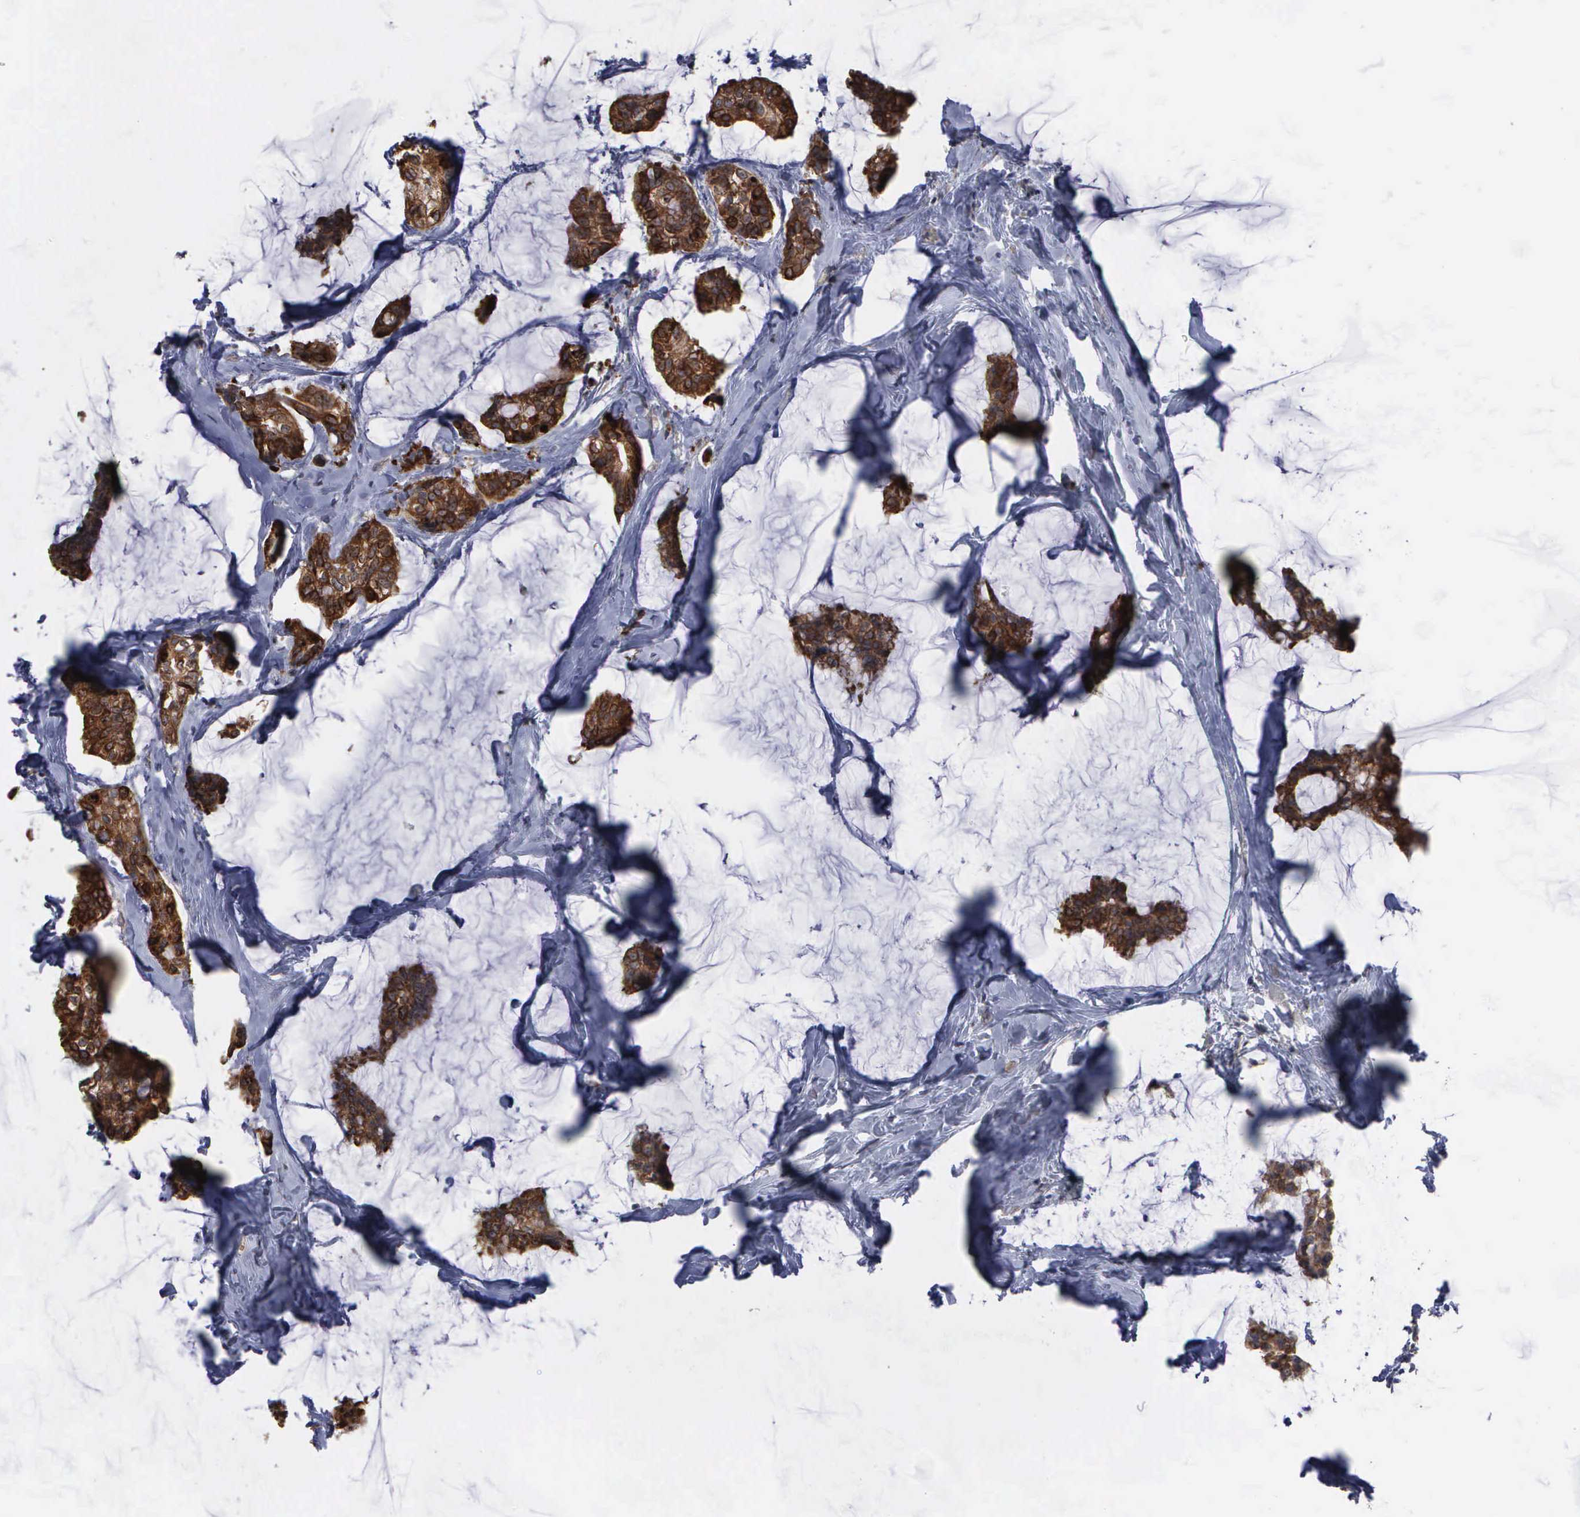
{"staining": {"intensity": "strong", "quantity": "25%-75%", "location": "cytoplasmic/membranous"}, "tissue": "breast cancer", "cell_type": "Tumor cells", "image_type": "cancer", "snomed": [{"axis": "morphology", "description": "Duct carcinoma"}, {"axis": "topography", "description": "Breast"}], "caption": "Breast cancer stained with IHC demonstrates strong cytoplasmic/membranous expression in about 25%-75% of tumor cells.", "gene": "CRKL", "patient": {"sex": "female", "age": 93}}